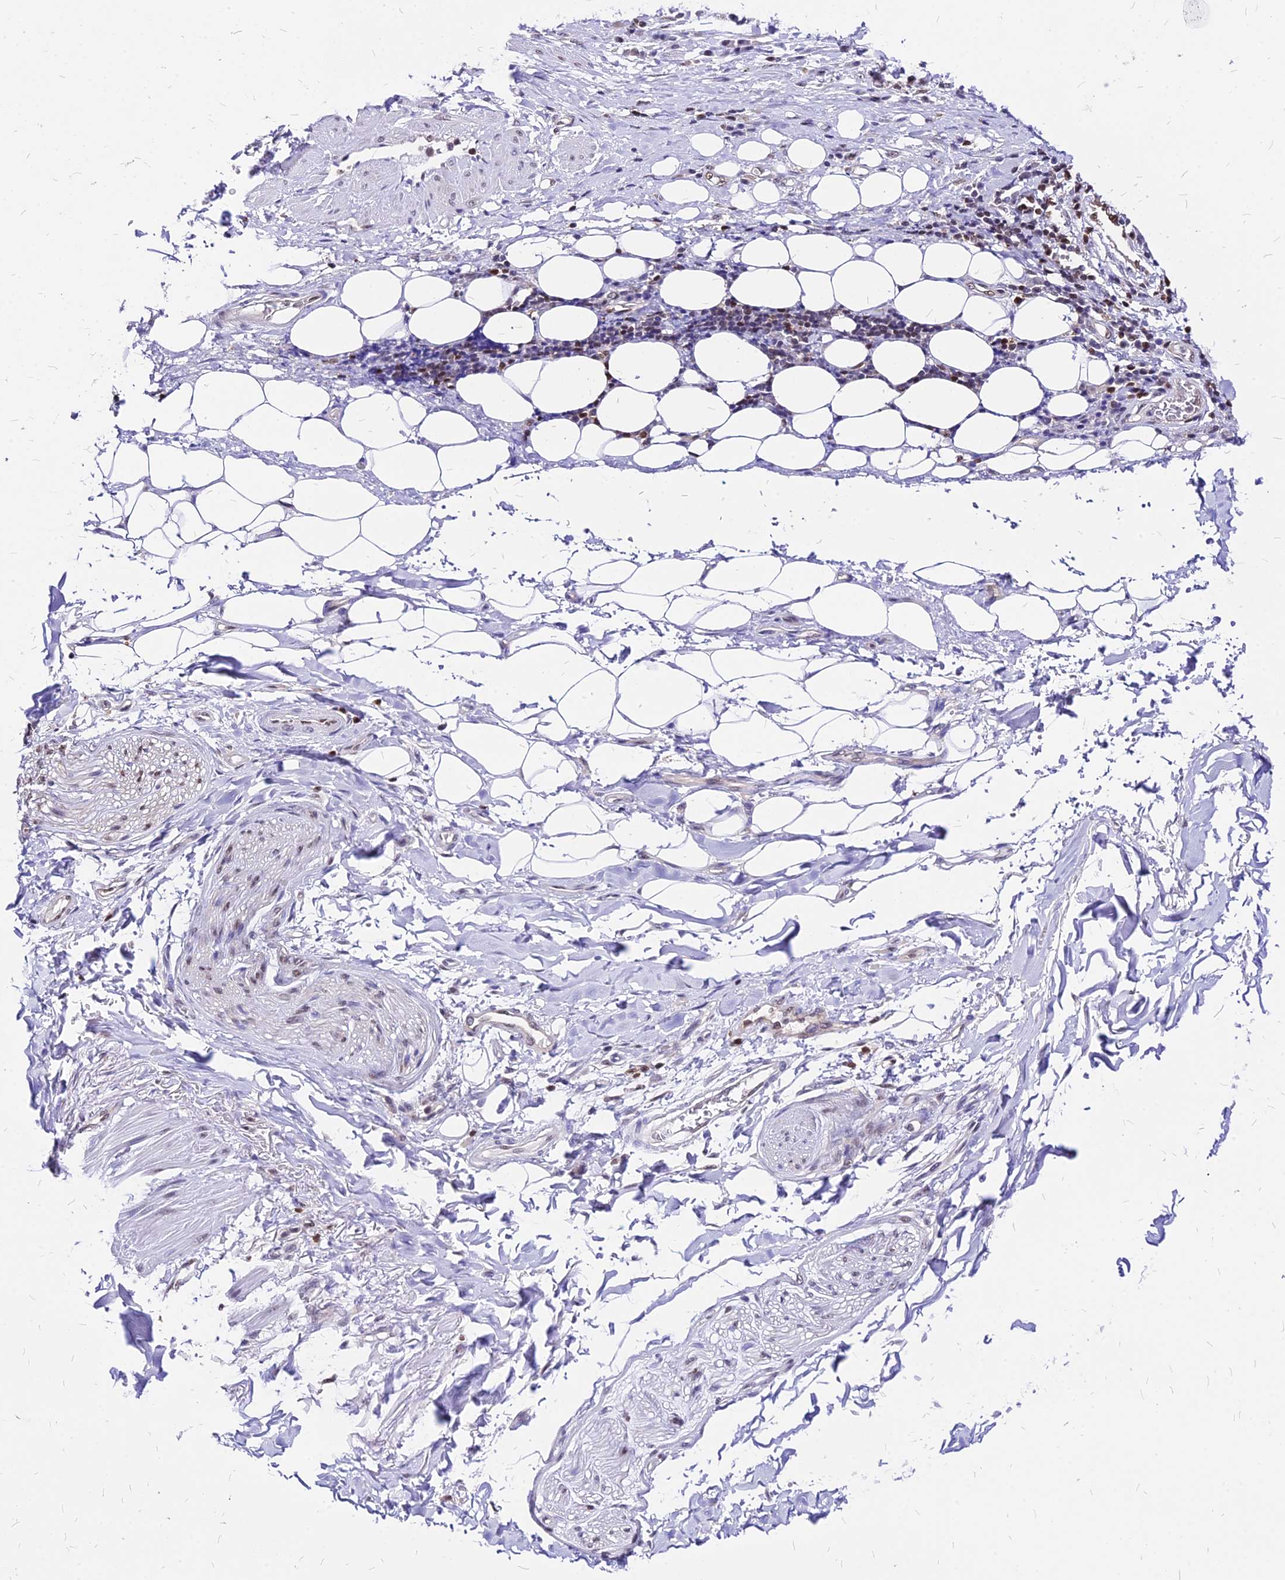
{"staining": {"intensity": "weak", "quantity": "25%-75%", "location": "nuclear"}, "tissue": "adipose tissue", "cell_type": "Adipocytes", "image_type": "normal", "snomed": [{"axis": "morphology", "description": "Normal tissue, NOS"}, {"axis": "morphology", "description": "Adenocarcinoma, NOS"}, {"axis": "topography", "description": "Esophagus"}], "caption": "IHC (DAB (3,3'-diaminobenzidine)) staining of normal human adipose tissue reveals weak nuclear protein staining in approximately 25%-75% of adipocytes.", "gene": "PAXX", "patient": {"sex": "male", "age": 62}}